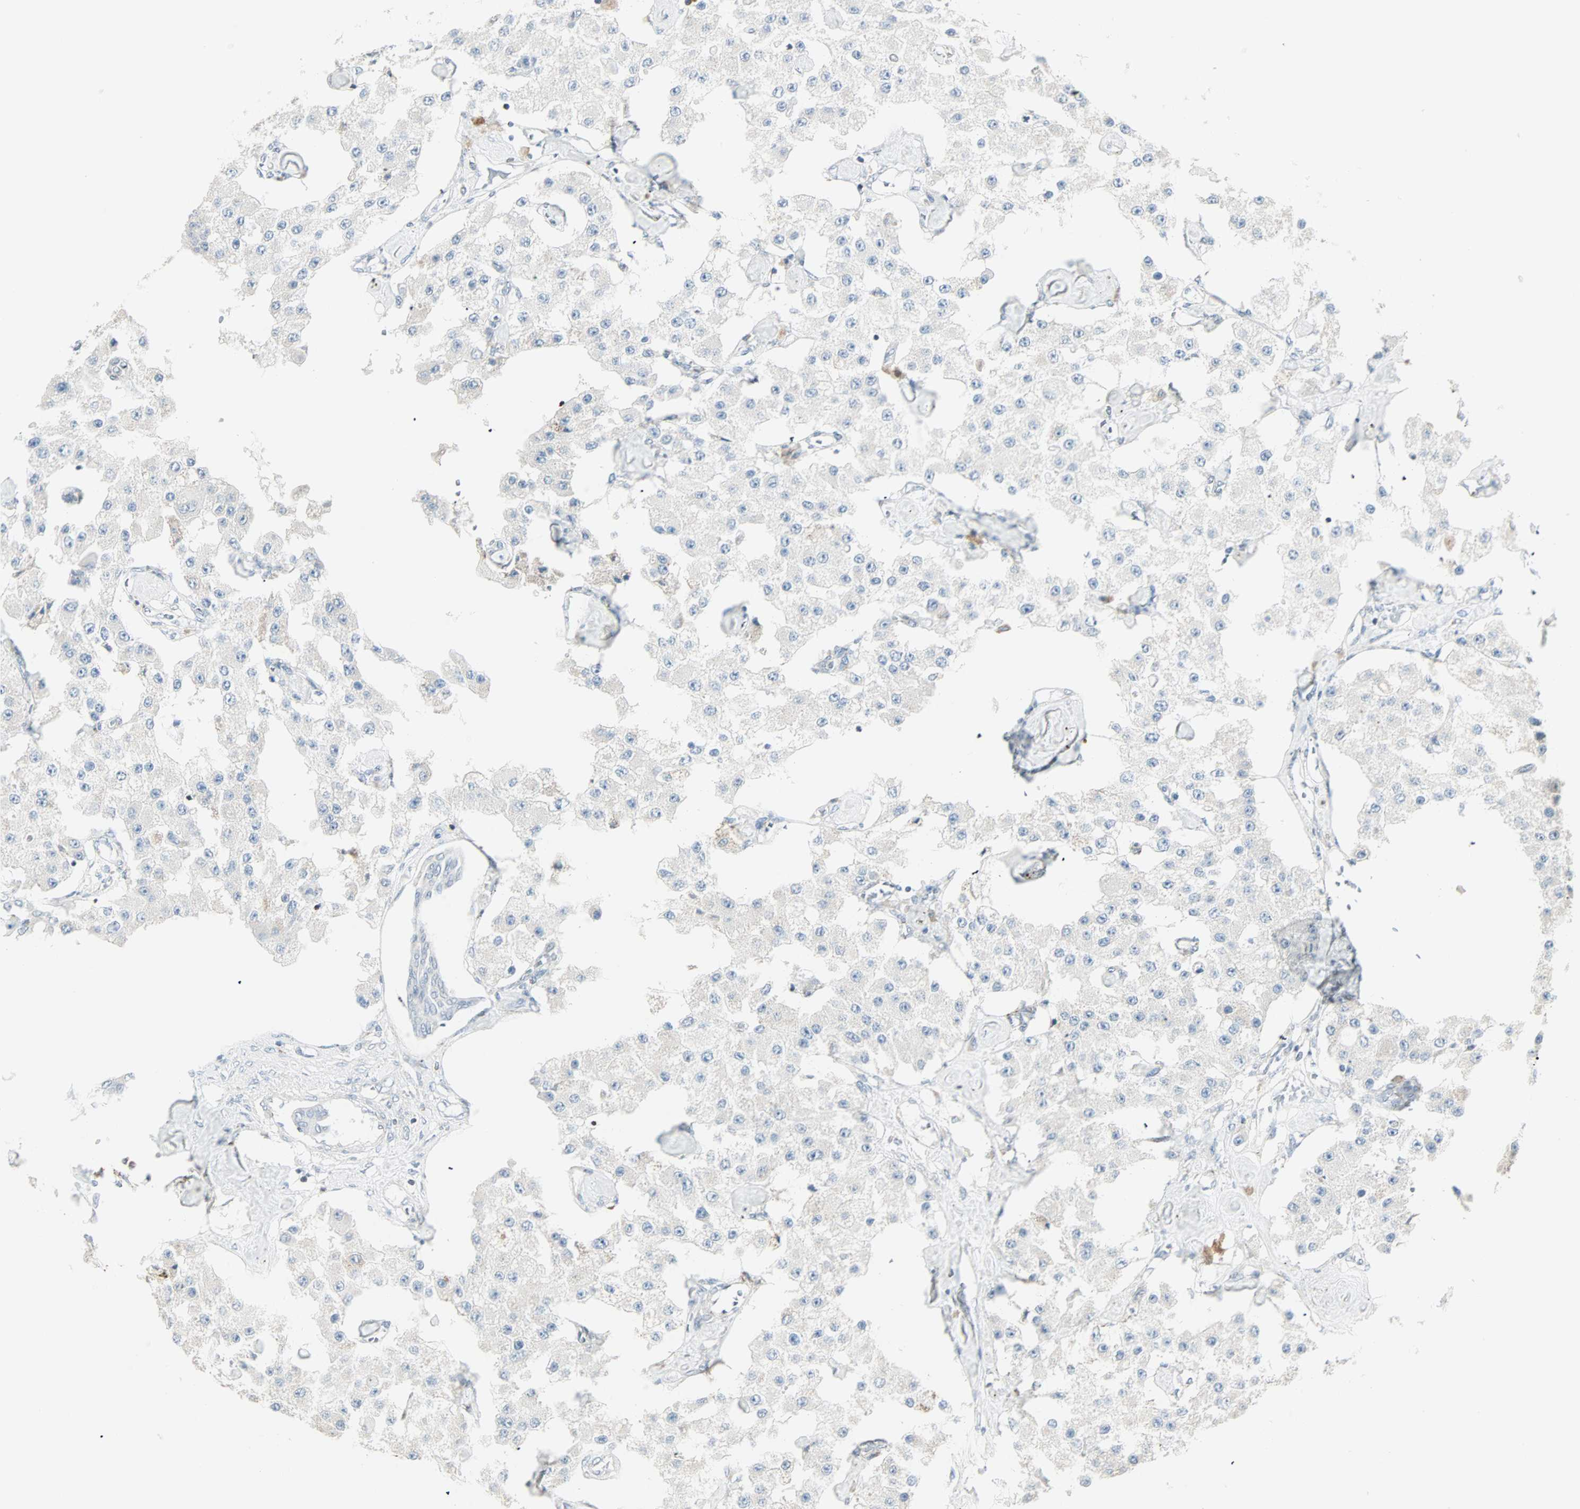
{"staining": {"intensity": "negative", "quantity": "none", "location": "none"}, "tissue": "carcinoid", "cell_type": "Tumor cells", "image_type": "cancer", "snomed": [{"axis": "morphology", "description": "Carcinoid, malignant, NOS"}, {"axis": "topography", "description": "Pancreas"}], "caption": "Tumor cells are negative for brown protein staining in carcinoid. (DAB IHC with hematoxylin counter stain).", "gene": "IDH2", "patient": {"sex": "male", "age": 41}}